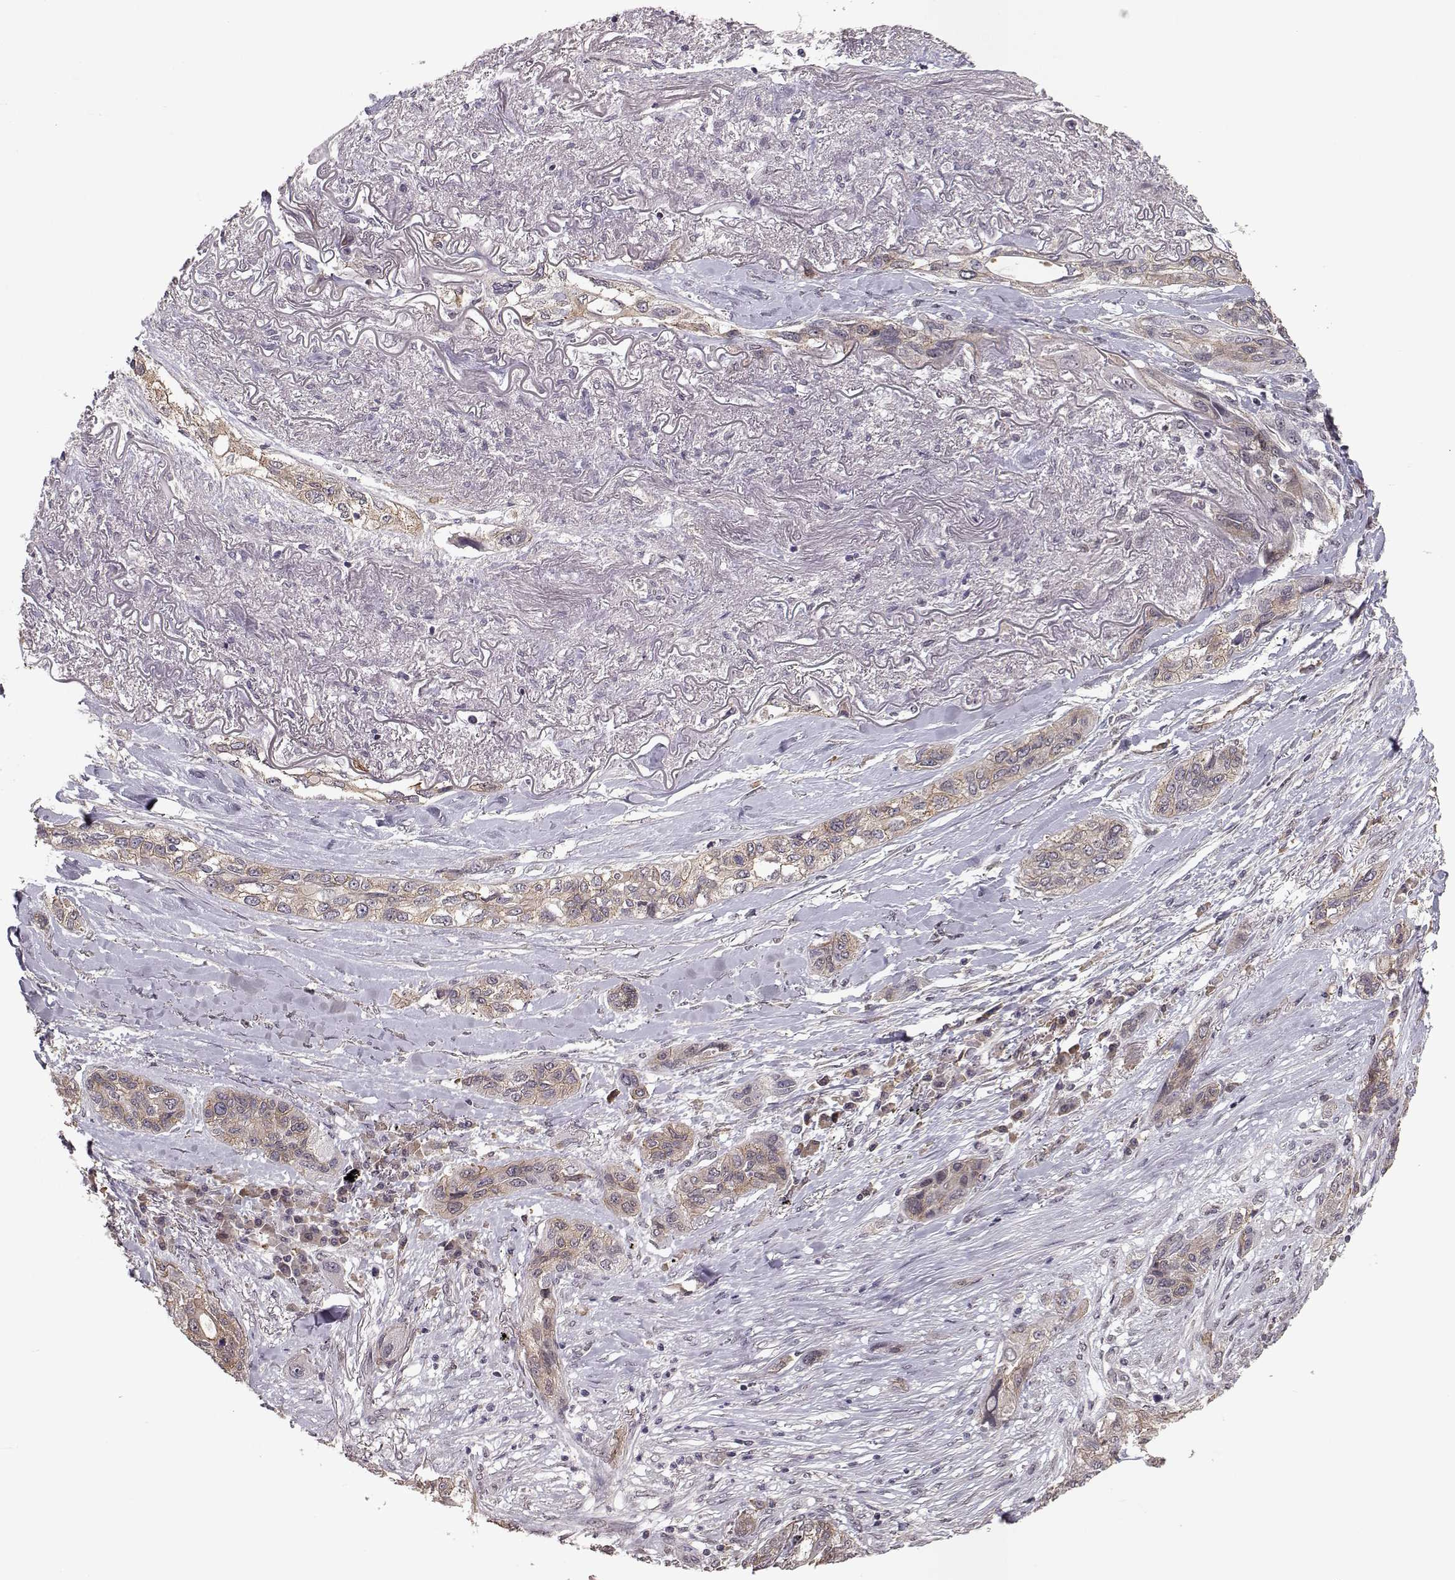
{"staining": {"intensity": "moderate", "quantity": "<25%", "location": "cytoplasmic/membranous"}, "tissue": "lung cancer", "cell_type": "Tumor cells", "image_type": "cancer", "snomed": [{"axis": "morphology", "description": "Squamous cell carcinoma, NOS"}, {"axis": "topography", "description": "Lung"}], "caption": "Moderate cytoplasmic/membranous protein positivity is seen in about <25% of tumor cells in lung cancer (squamous cell carcinoma).", "gene": "PLEKHG3", "patient": {"sex": "female", "age": 70}}